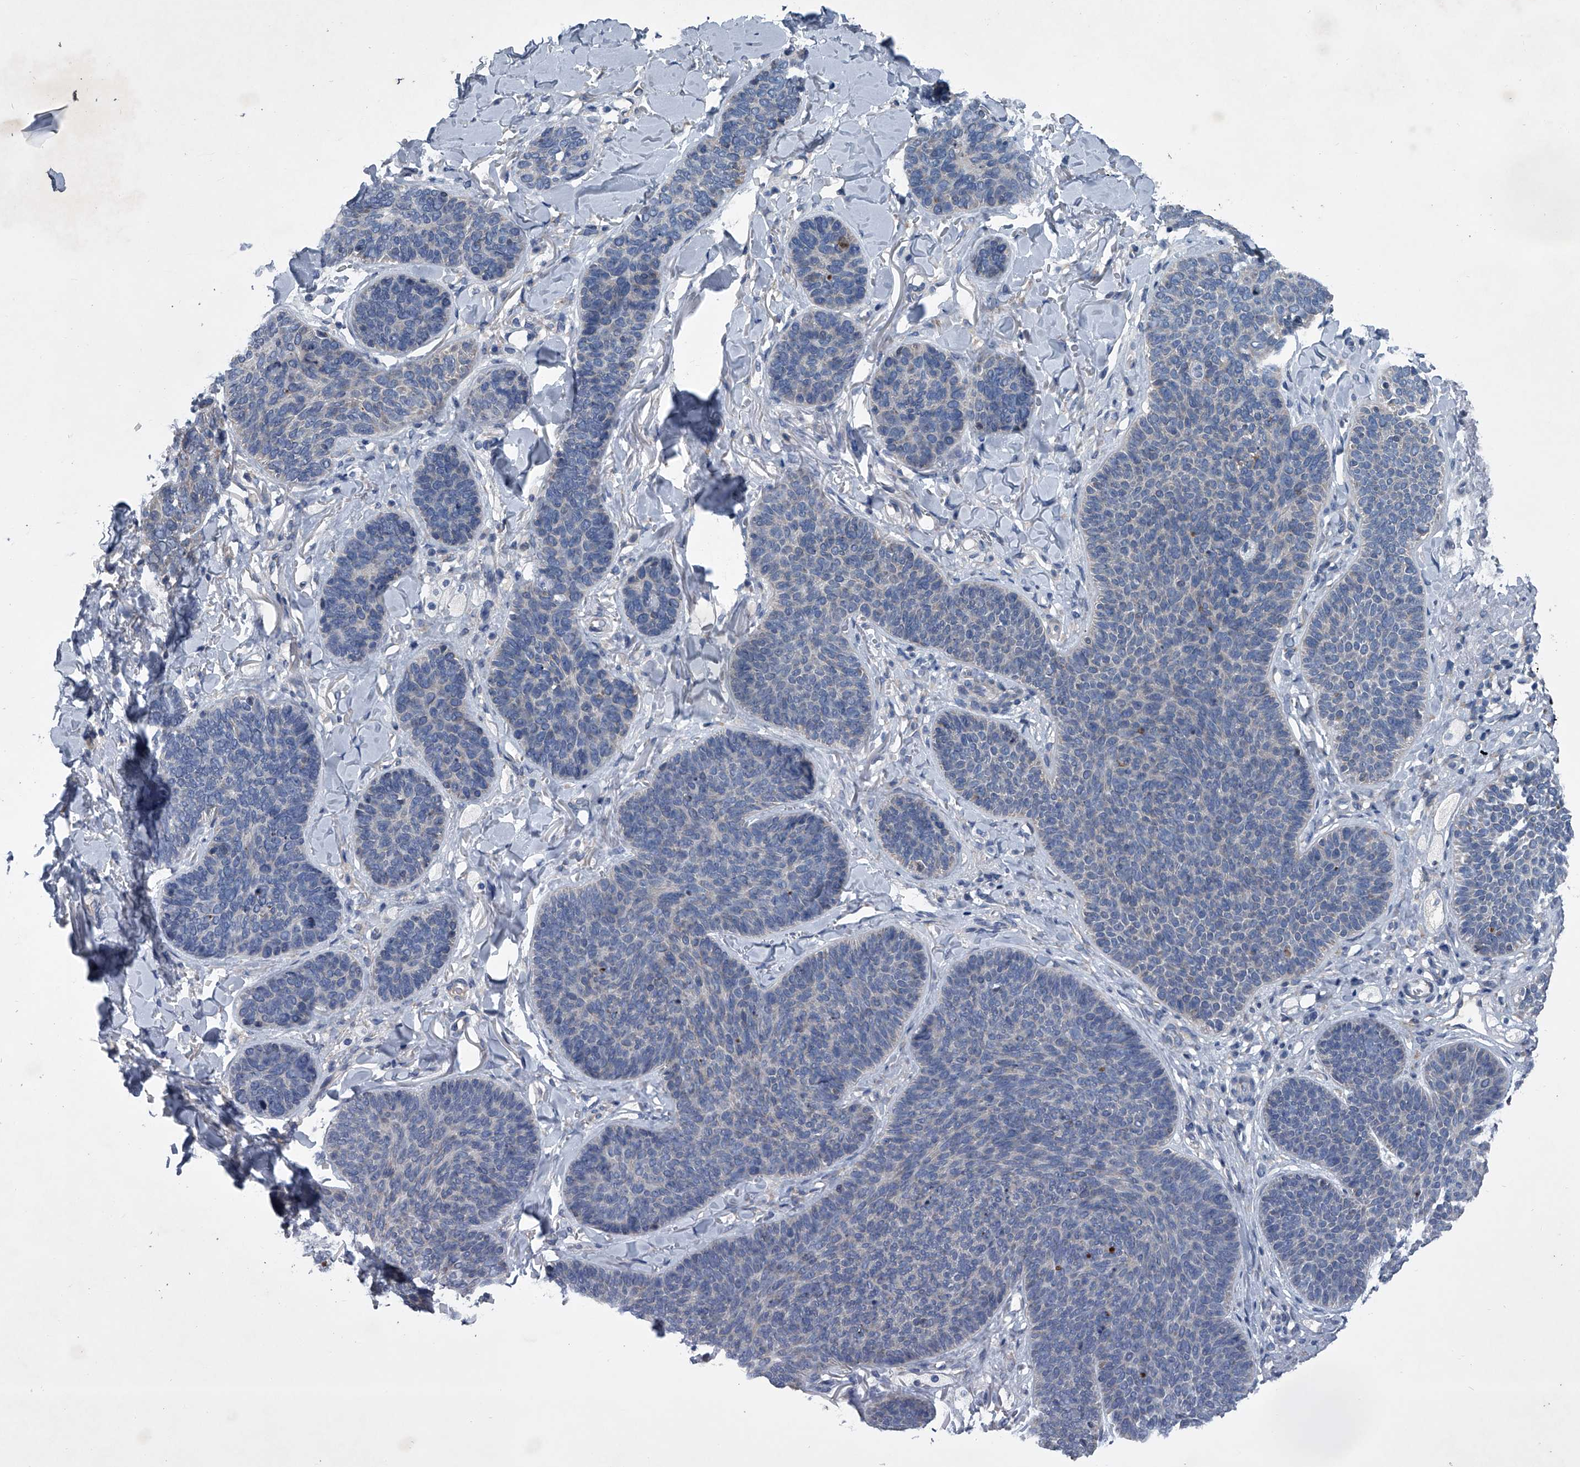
{"staining": {"intensity": "negative", "quantity": "none", "location": "none"}, "tissue": "skin cancer", "cell_type": "Tumor cells", "image_type": "cancer", "snomed": [{"axis": "morphology", "description": "Basal cell carcinoma"}, {"axis": "topography", "description": "Skin"}], "caption": "Tumor cells show no significant expression in skin cancer.", "gene": "ABCG1", "patient": {"sex": "male", "age": 85}}